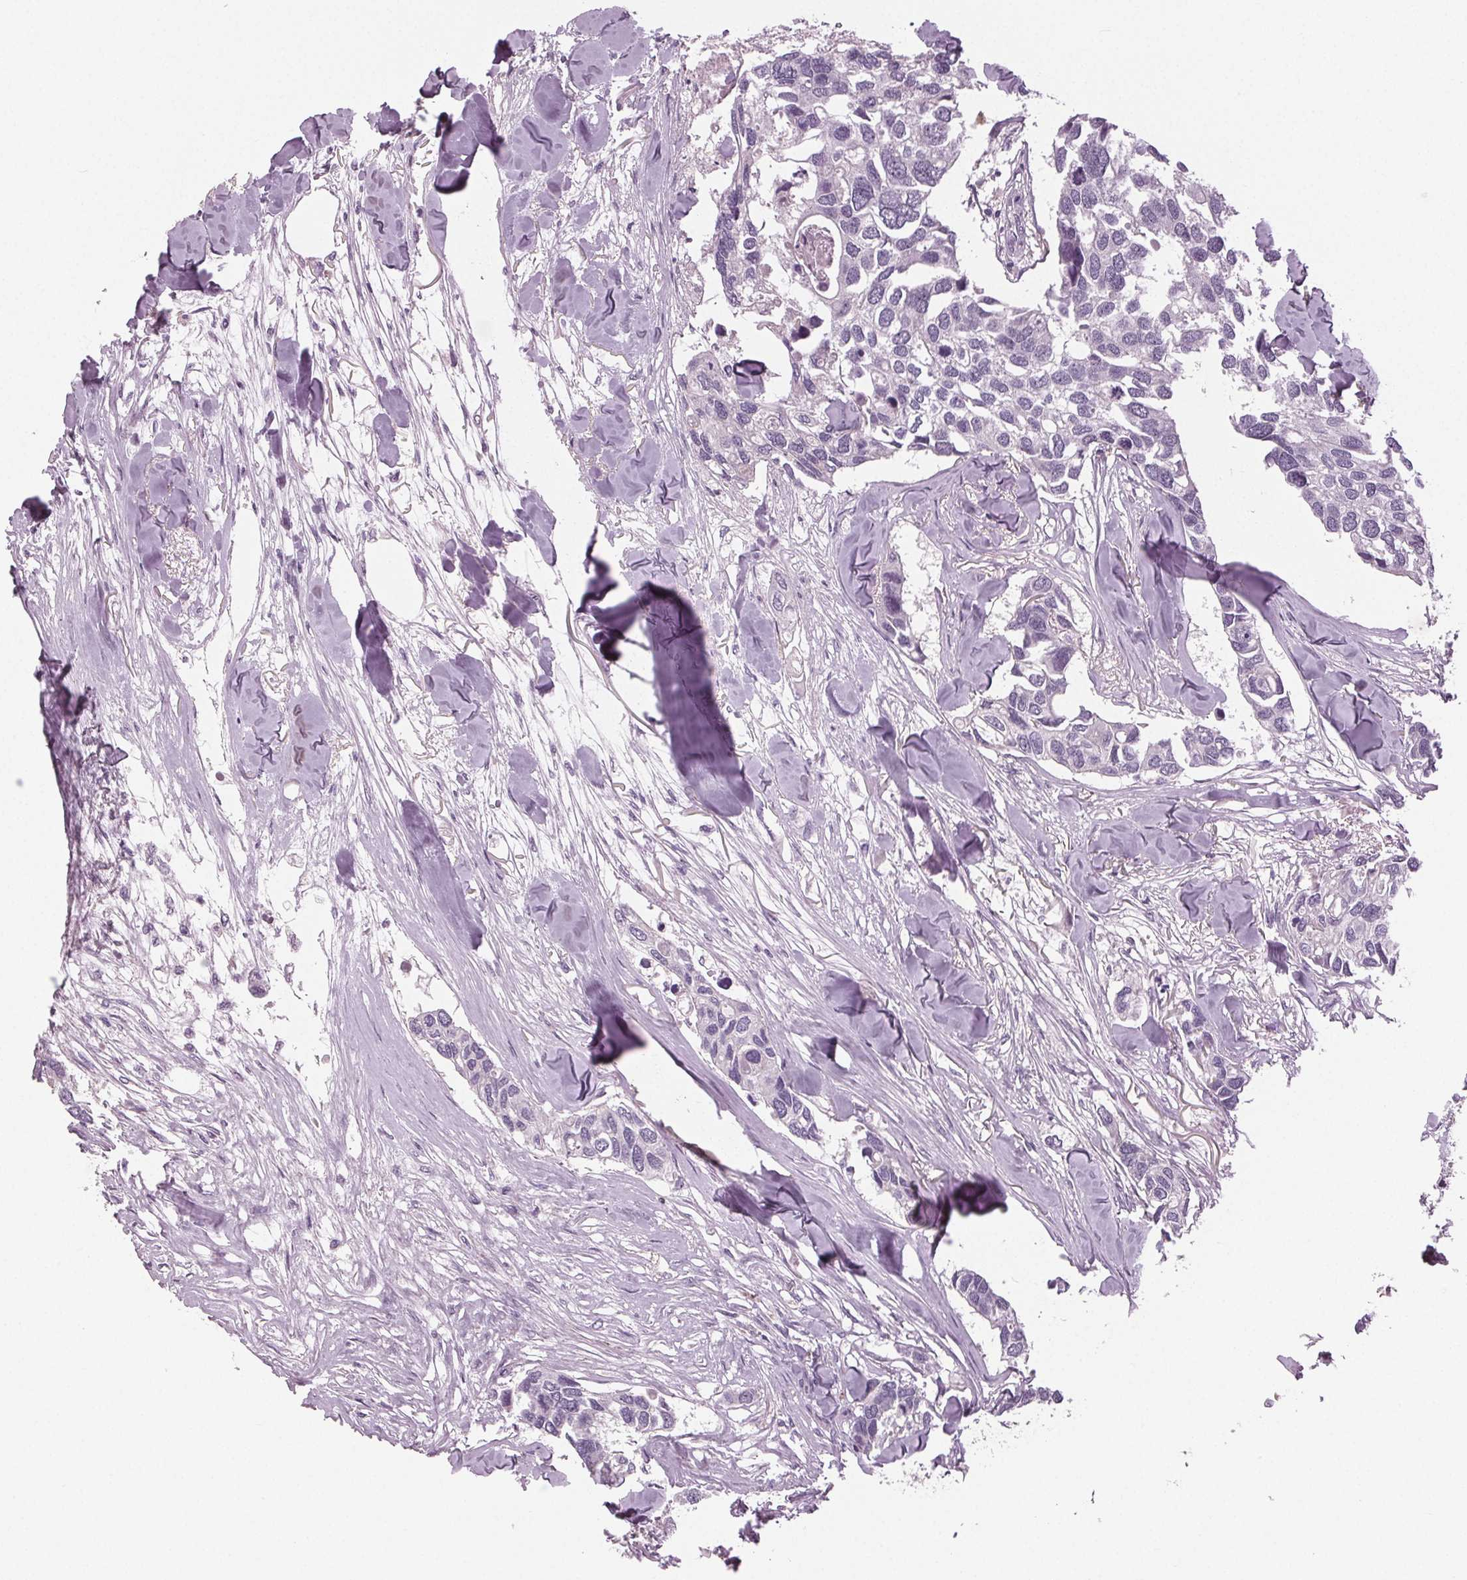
{"staining": {"intensity": "negative", "quantity": "none", "location": "none"}, "tissue": "breast cancer", "cell_type": "Tumor cells", "image_type": "cancer", "snomed": [{"axis": "morphology", "description": "Duct carcinoma"}, {"axis": "topography", "description": "Breast"}], "caption": "There is no significant expression in tumor cells of breast cancer.", "gene": "DNAH12", "patient": {"sex": "female", "age": 83}}